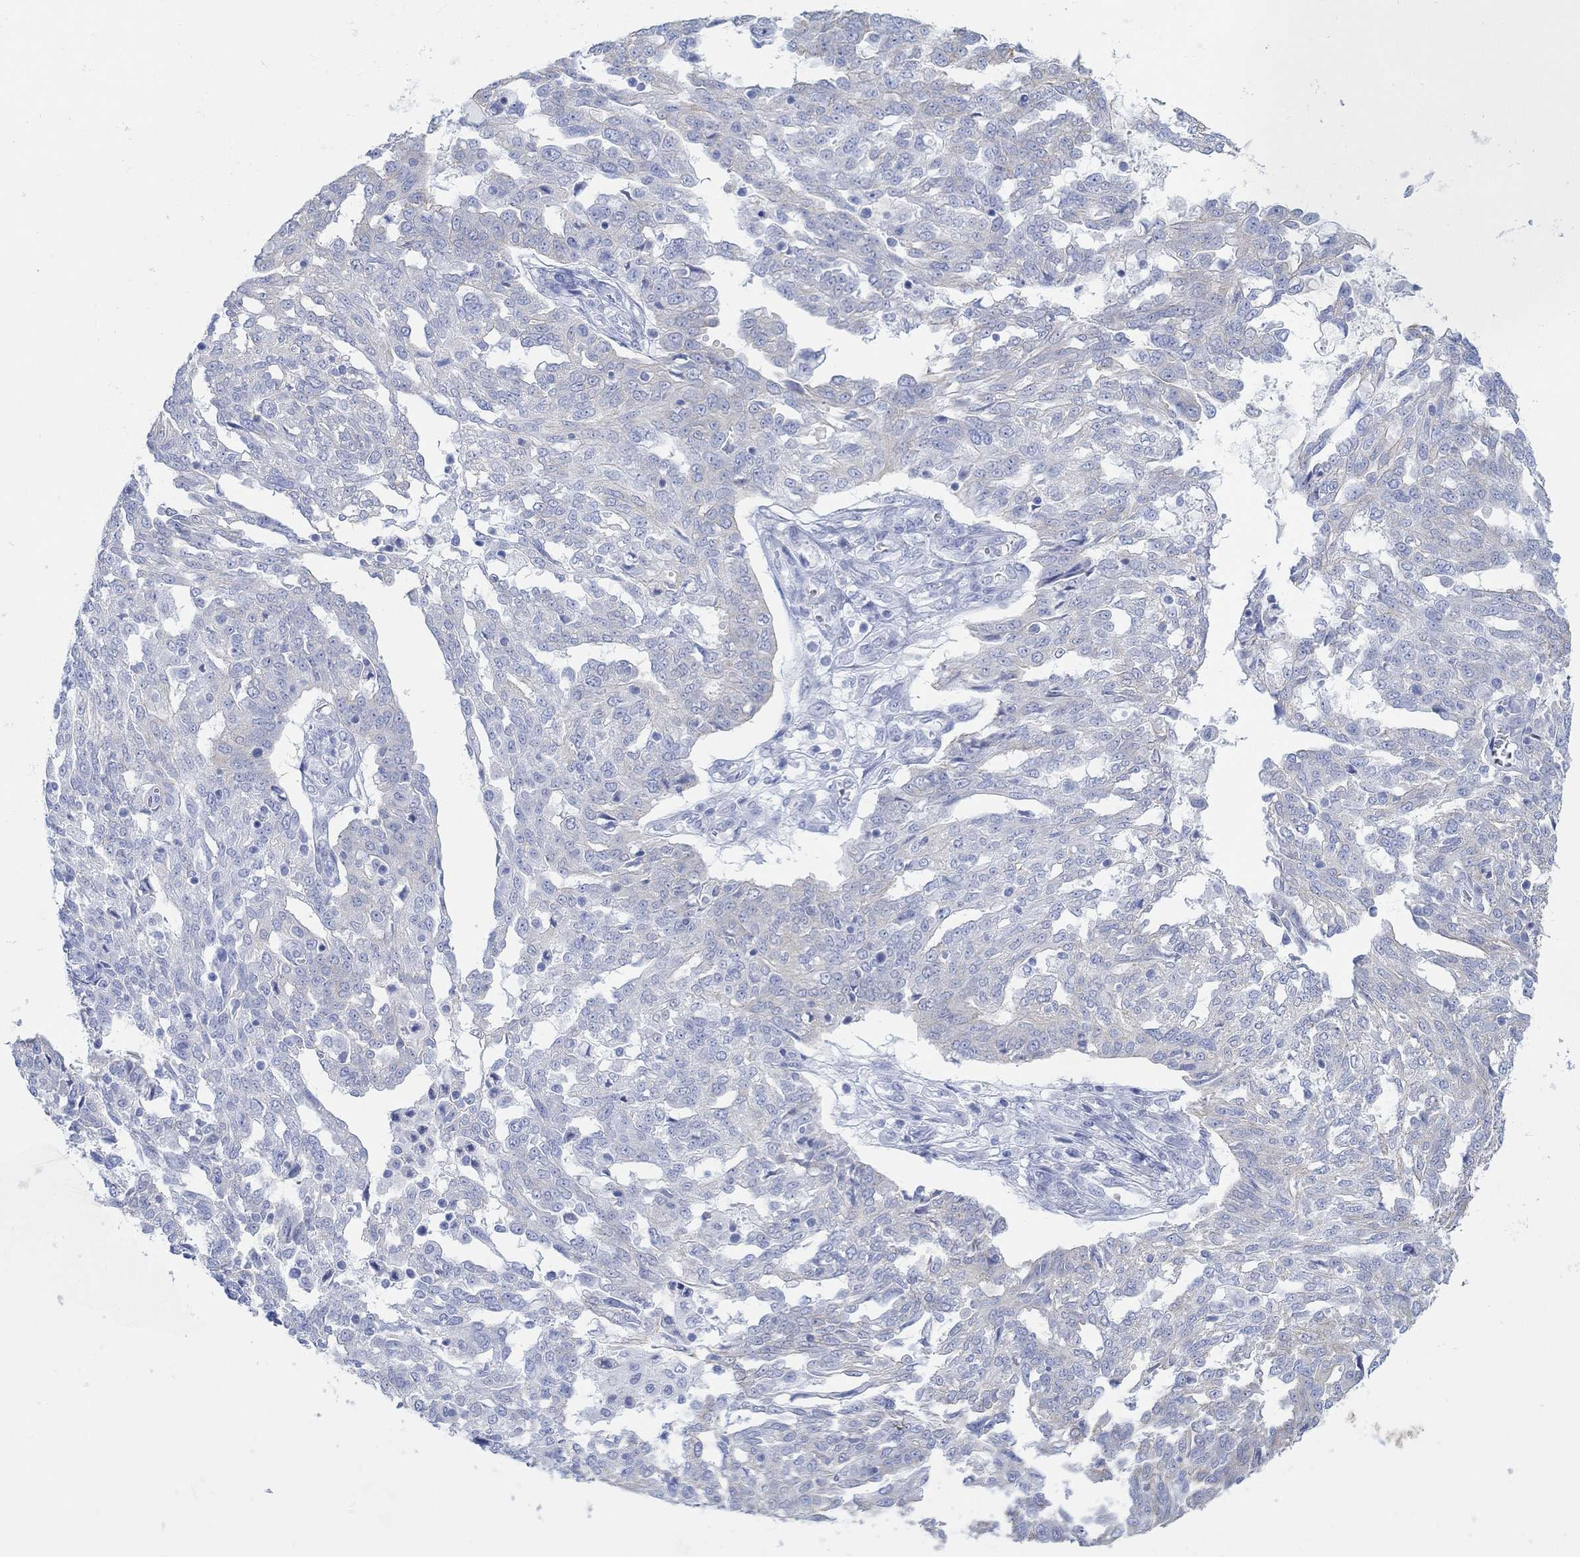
{"staining": {"intensity": "negative", "quantity": "none", "location": "none"}, "tissue": "ovarian cancer", "cell_type": "Tumor cells", "image_type": "cancer", "snomed": [{"axis": "morphology", "description": "Cystadenocarcinoma, serous, NOS"}, {"axis": "topography", "description": "Ovary"}], "caption": "Immunohistochemistry (IHC) image of ovarian cancer stained for a protein (brown), which reveals no staining in tumor cells.", "gene": "AK8", "patient": {"sex": "female", "age": 67}}